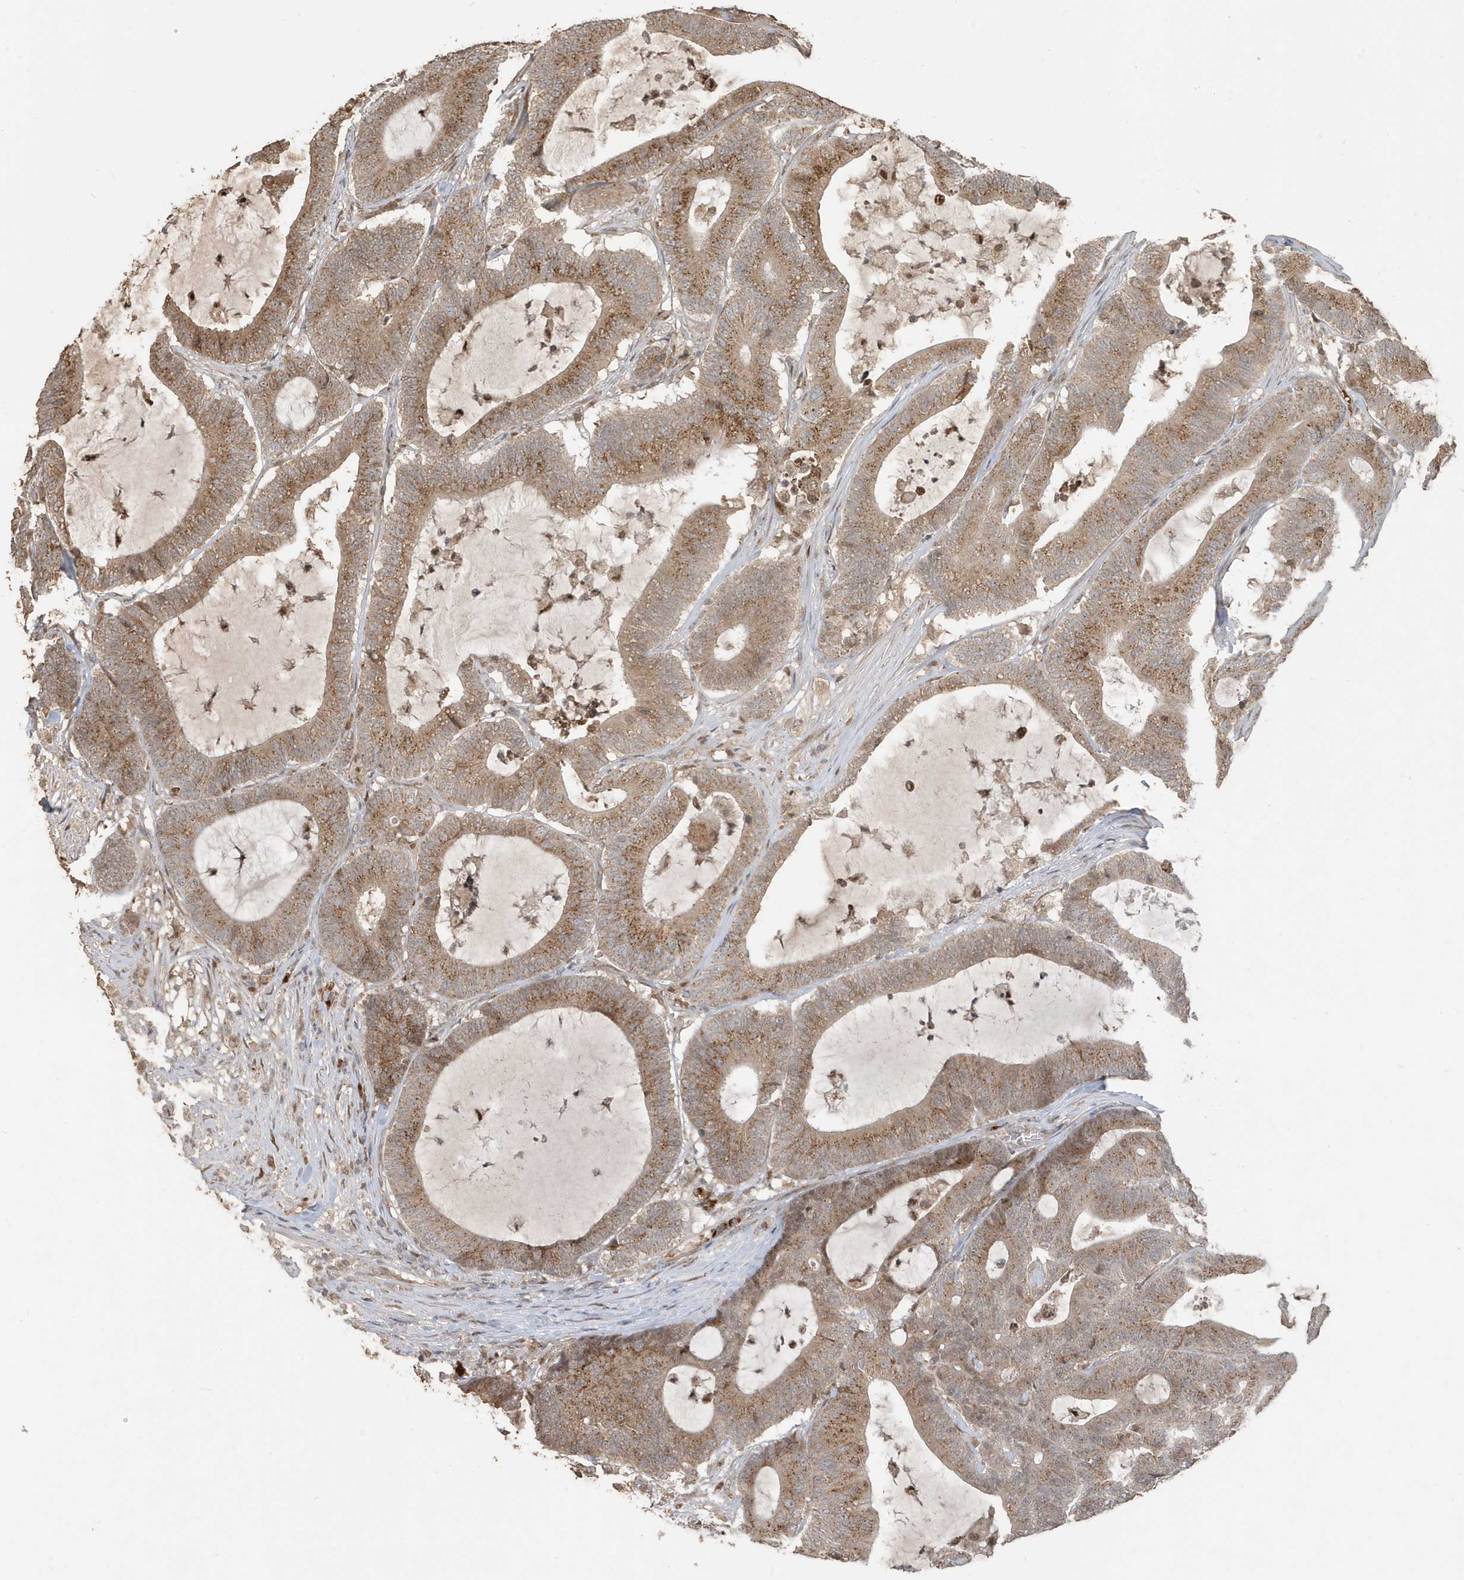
{"staining": {"intensity": "moderate", "quantity": ">75%", "location": "cytoplasmic/membranous"}, "tissue": "colorectal cancer", "cell_type": "Tumor cells", "image_type": "cancer", "snomed": [{"axis": "morphology", "description": "Adenocarcinoma, NOS"}, {"axis": "topography", "description": "Colon"}], "caption": "Brown immunohistochemical staining in colorectal cancer displays moderate cytoplasmic/membranous positivity in approximately >75% of tumor cells.", "gene": "RER1", "patient": {"sex": "female", "age": 84}}